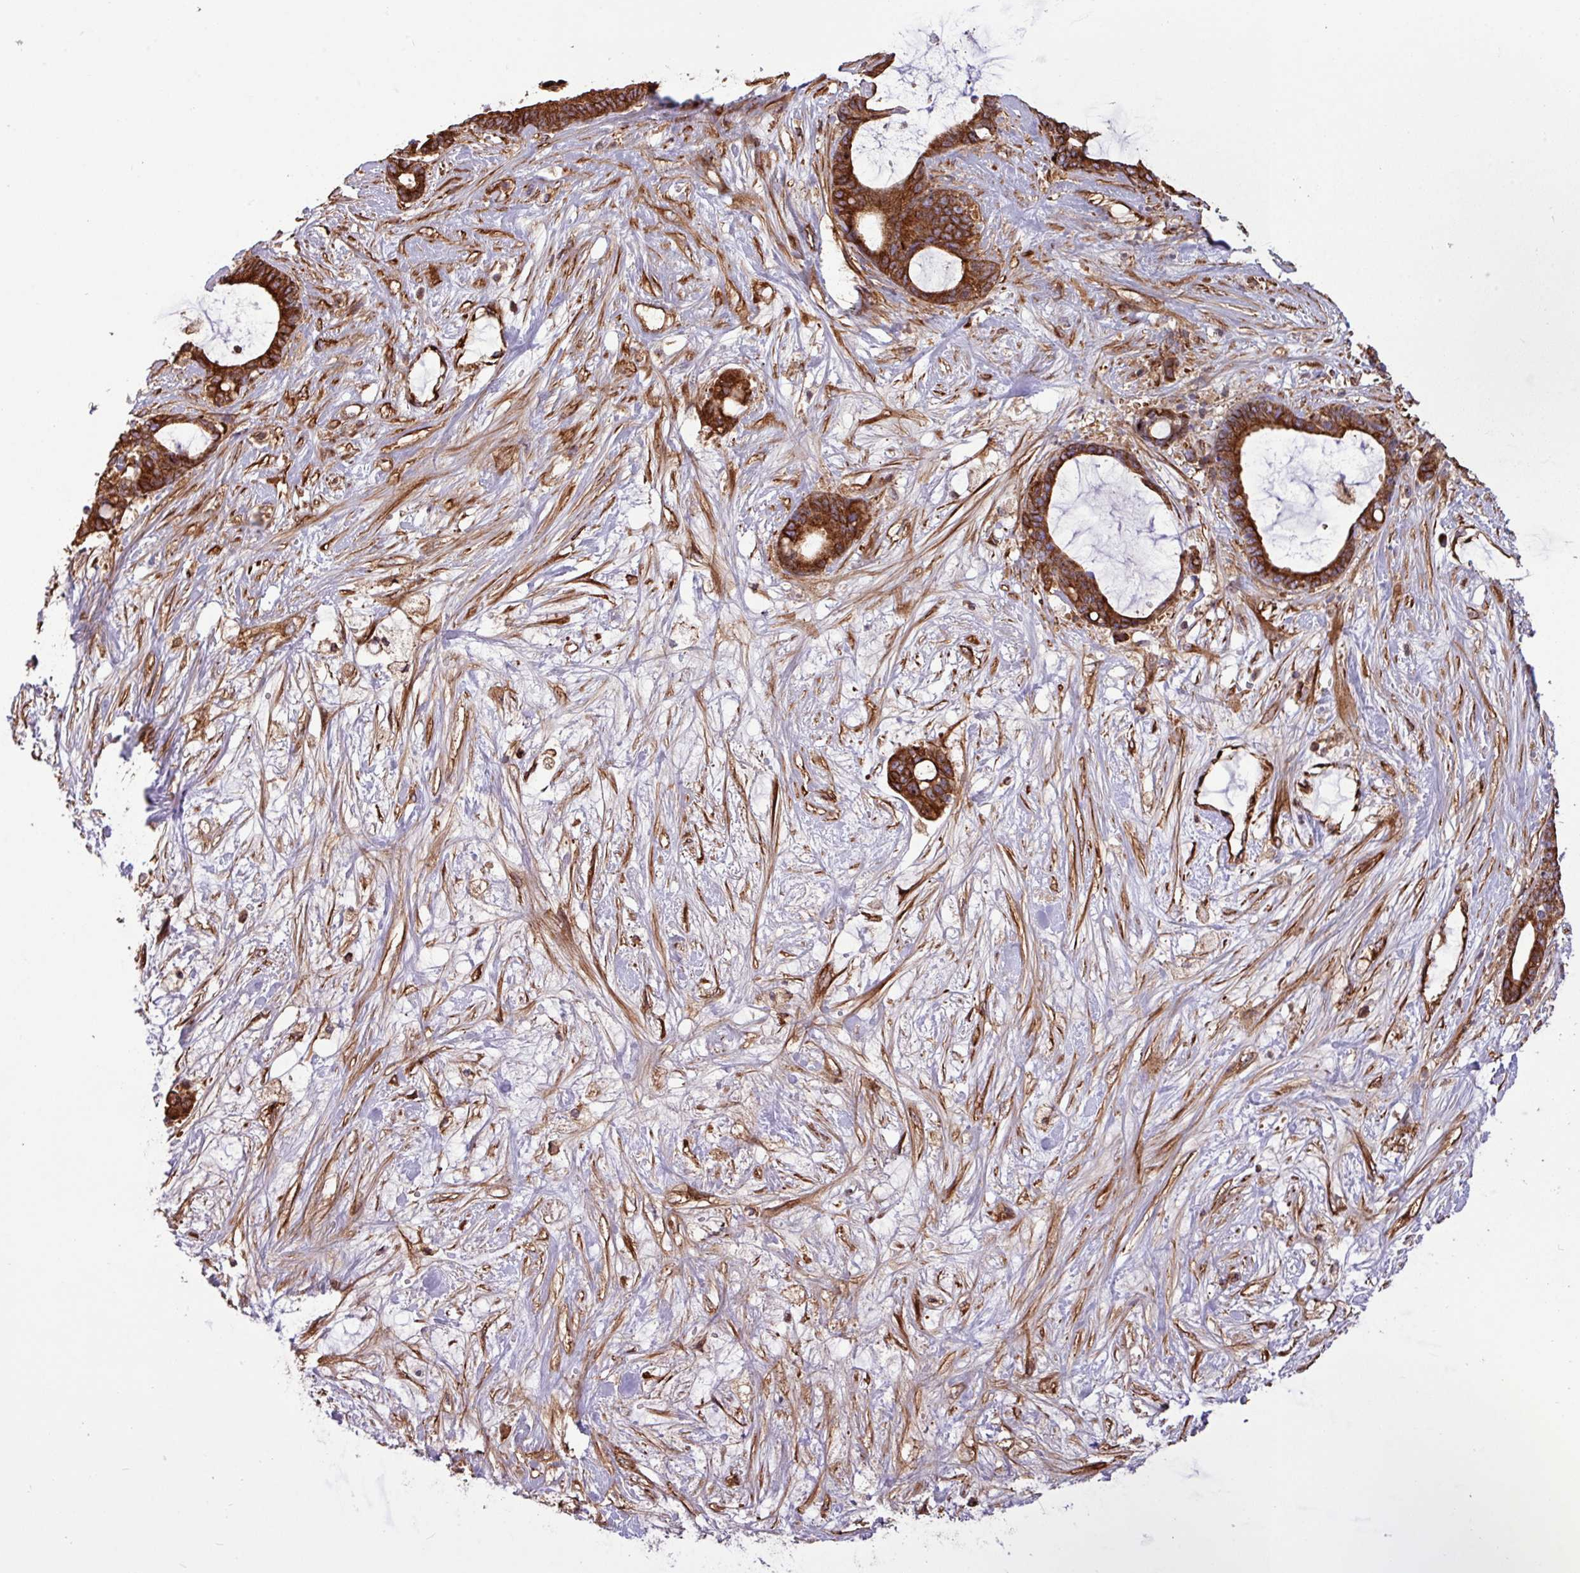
{"staining": {"intensity": "strong", "quantity": ">75%", "location": "cytoplasmic/membranous"}, "tissue": "liver cancer", "cell_type": "Tumor cells", "image_type": "cancer", "snomed": [{"axis": "morphology", "description": "Normal tissue, NOS"}, {"axis": "morphology", "description": "Cholangiocarcinoma"}, {"axis": "topography", "description": "Liver"}, {"axis": "topography", "description": "Peripheral nerve tissue"}], "caption": "Strong cytoplasmic/membranous expression for a protein is identified in about >75% of tumor cells of liver cancer (cholangiocarcinoma) using immunohistochemistry (IHC).", "gene": "ZNF300", "patient": {"sex": "female", "age": 73}}